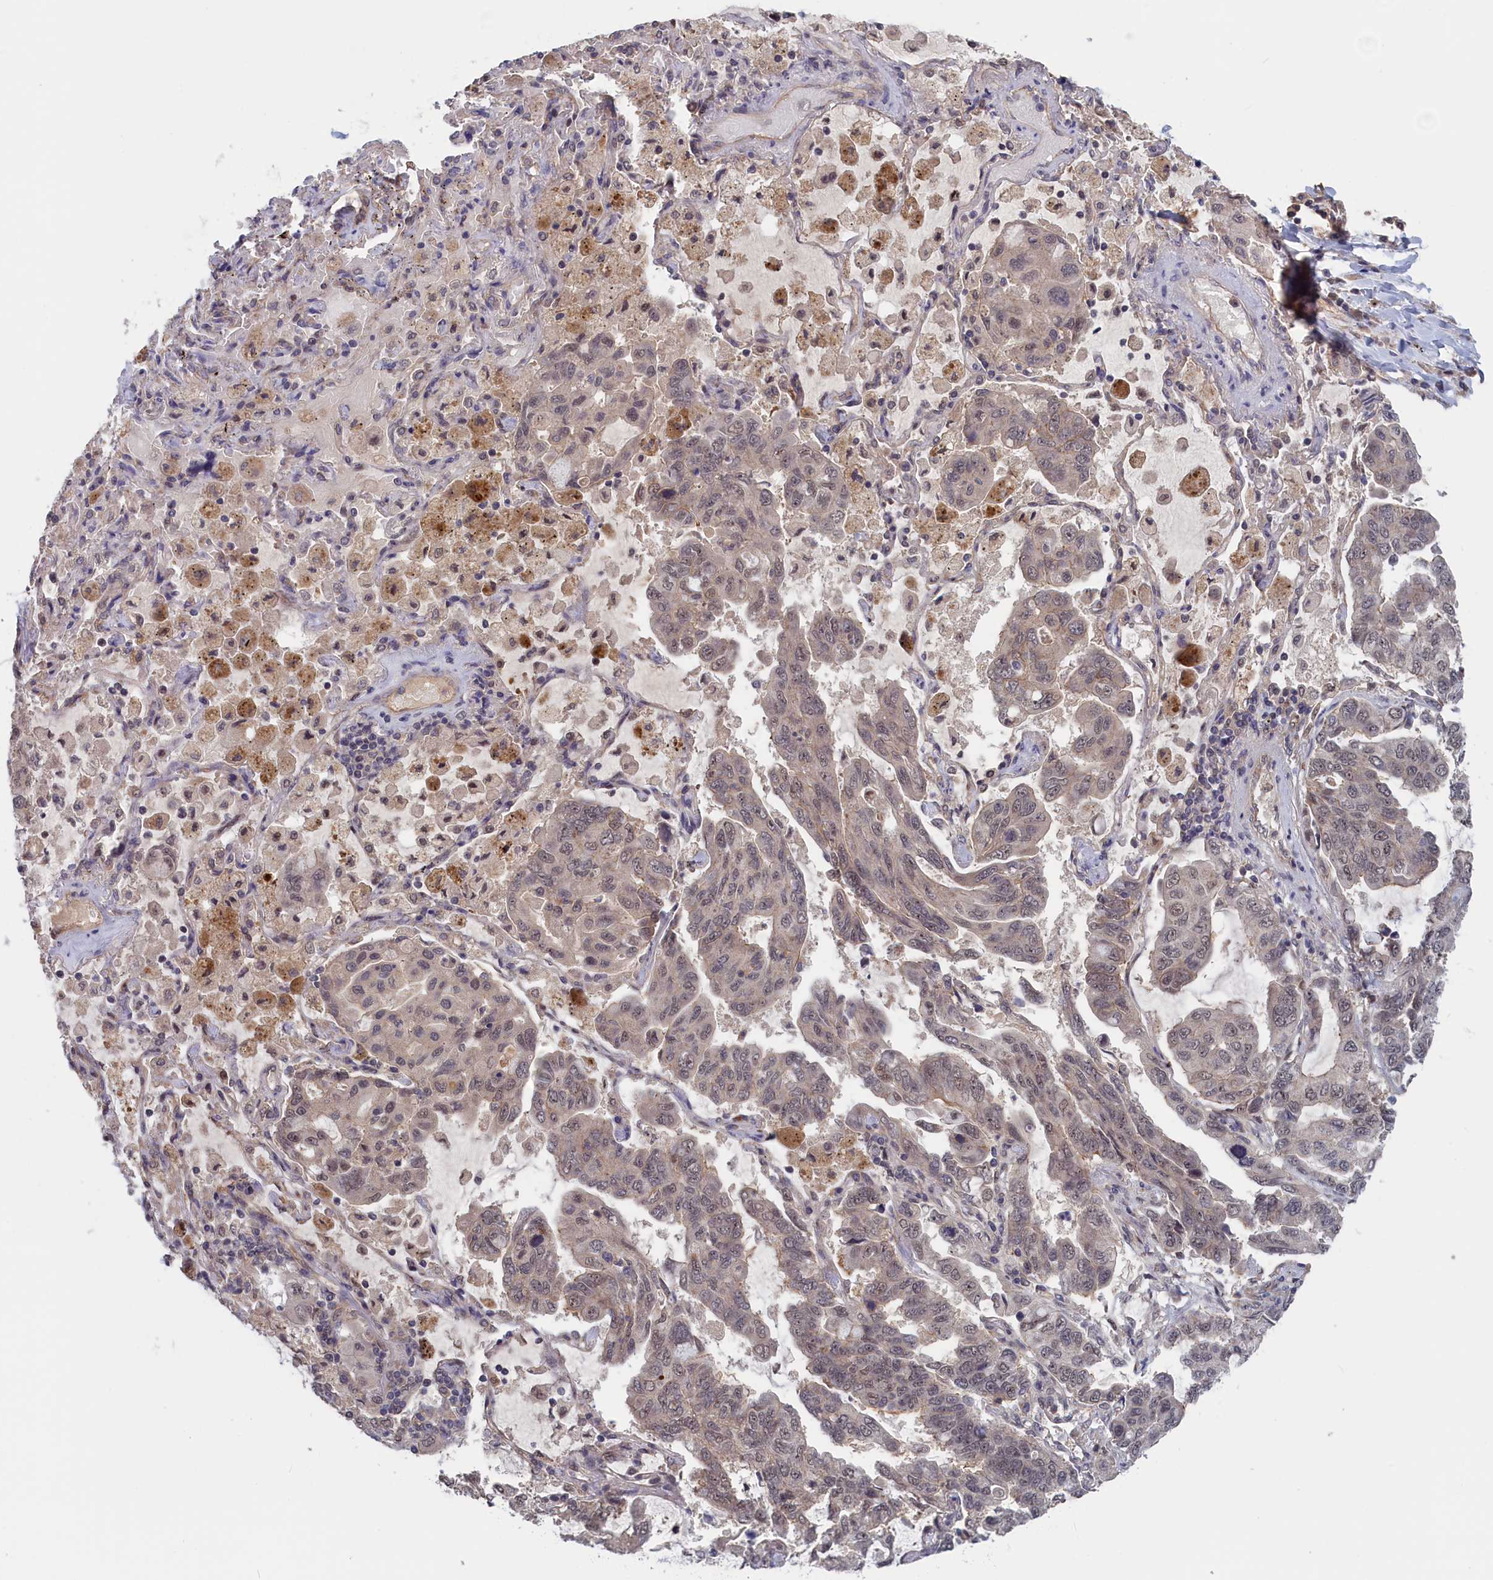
{"staining": {"intensity": "weak", "quantity": "25%-75%", "location": "nuclear"}, "tissue": "lung cancer", "cell_type": "Tumor cells", "image_type": "cancer", "snomed": [{"axis": "morphology", "description": "Adenocarcinoma, NOS"}, {"axis": "topography", "description": "Lung"}], "caption": "Lung cancer (adenocarcinoma) stained with a protein marker reveals weak staining in tumor cells.", "gene": "PLP2", "patient": {"sex": "male", "age": 64}}